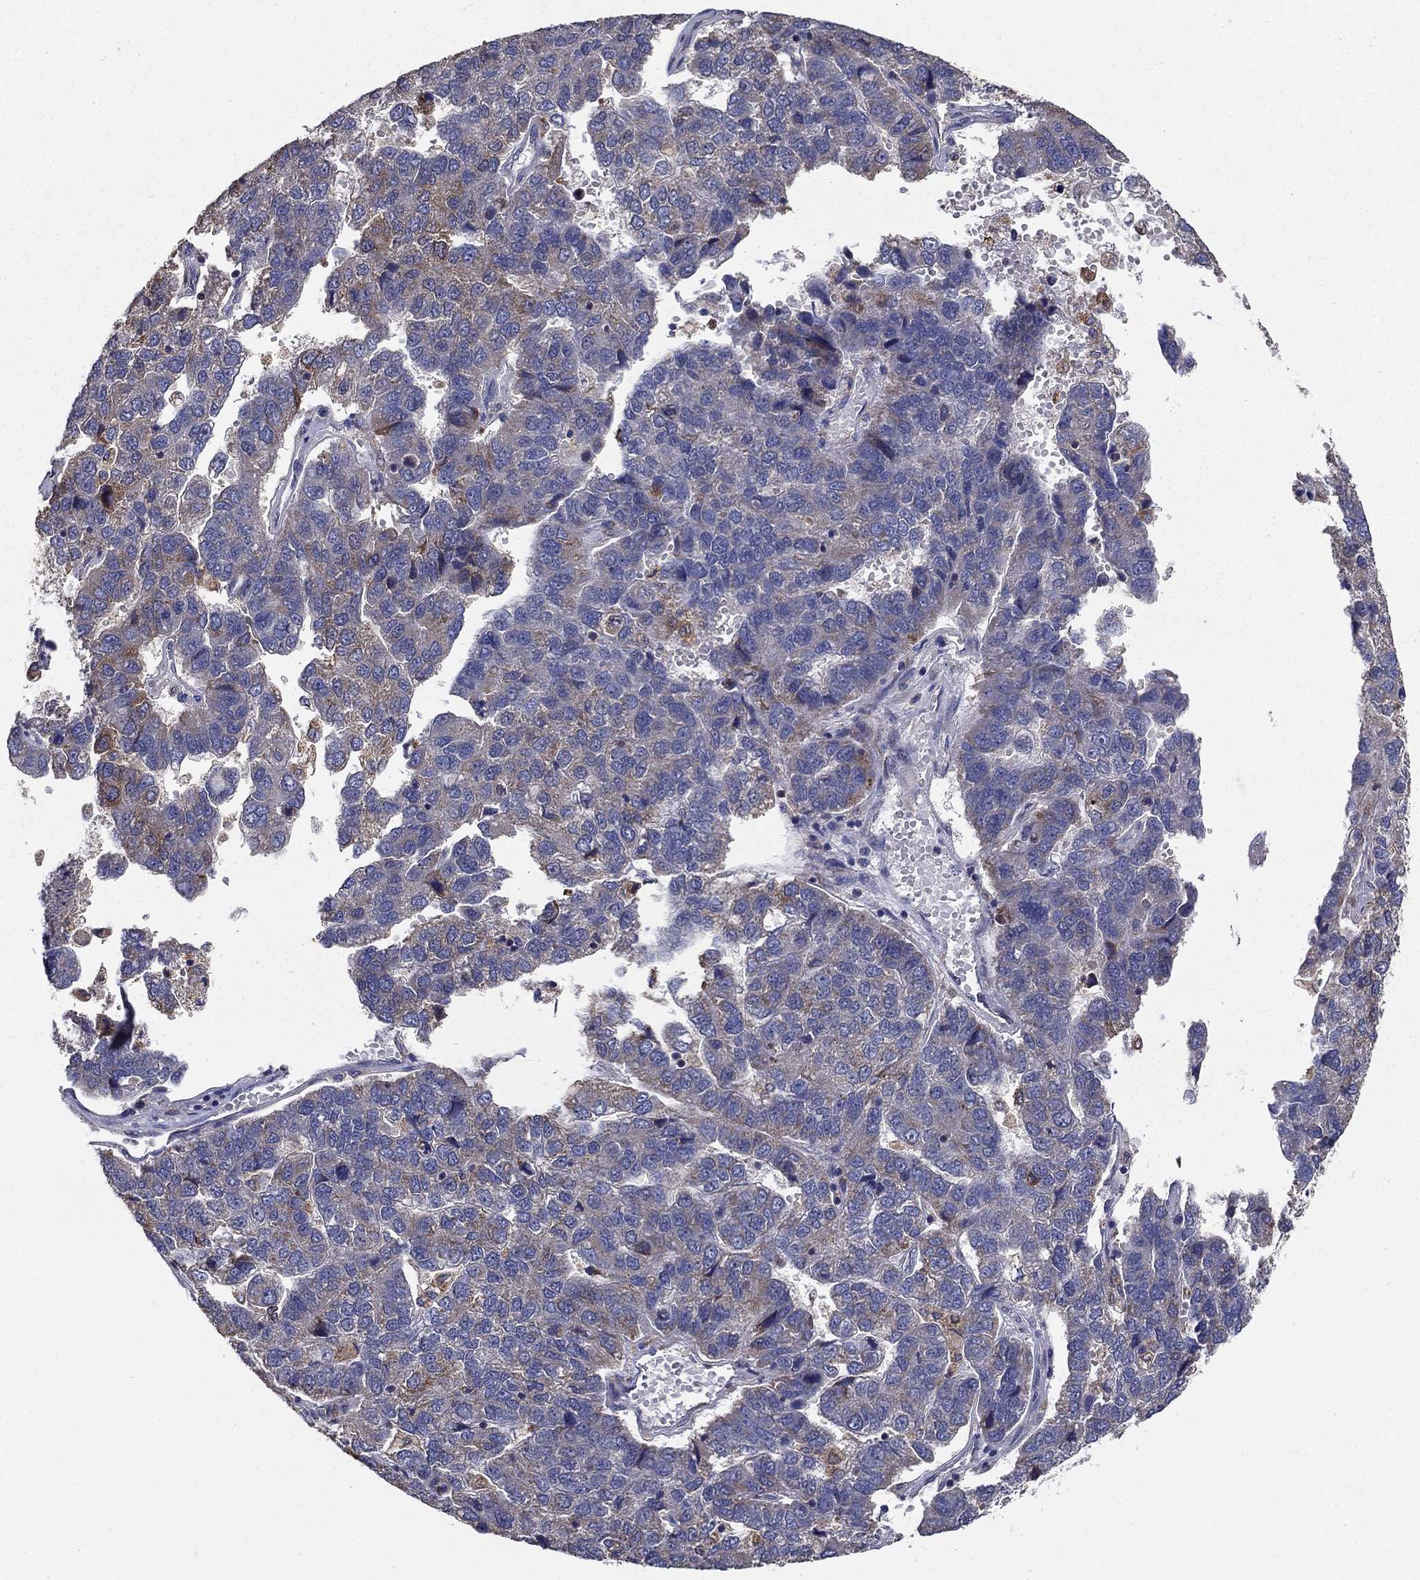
{"staining": {"intensity": "moderate", "quantity": "<25%", "location": "cytoplasmic/membranous"}, "tissue": "pancreatic cancer", "cell_type": "Tumor cells", "image_type": "cancer", "snomed": [{"axis": "morphology", "description": "Adenocarcinoma, NOS"}, {"axis": "topography", "description": "Pancreas"}], "caption": "High-magnification brightfield microscopy of pancreatic adenocarcinoma stained with DAB (brown) and counterstained with hematoxylin (blue). tumor cells exhibit moderate cytoplasmic/membranous expression is appreciated in about<25% of cells.", "gene": "ALDH4A1", "patient": {"sex": "female", "age": 61}}